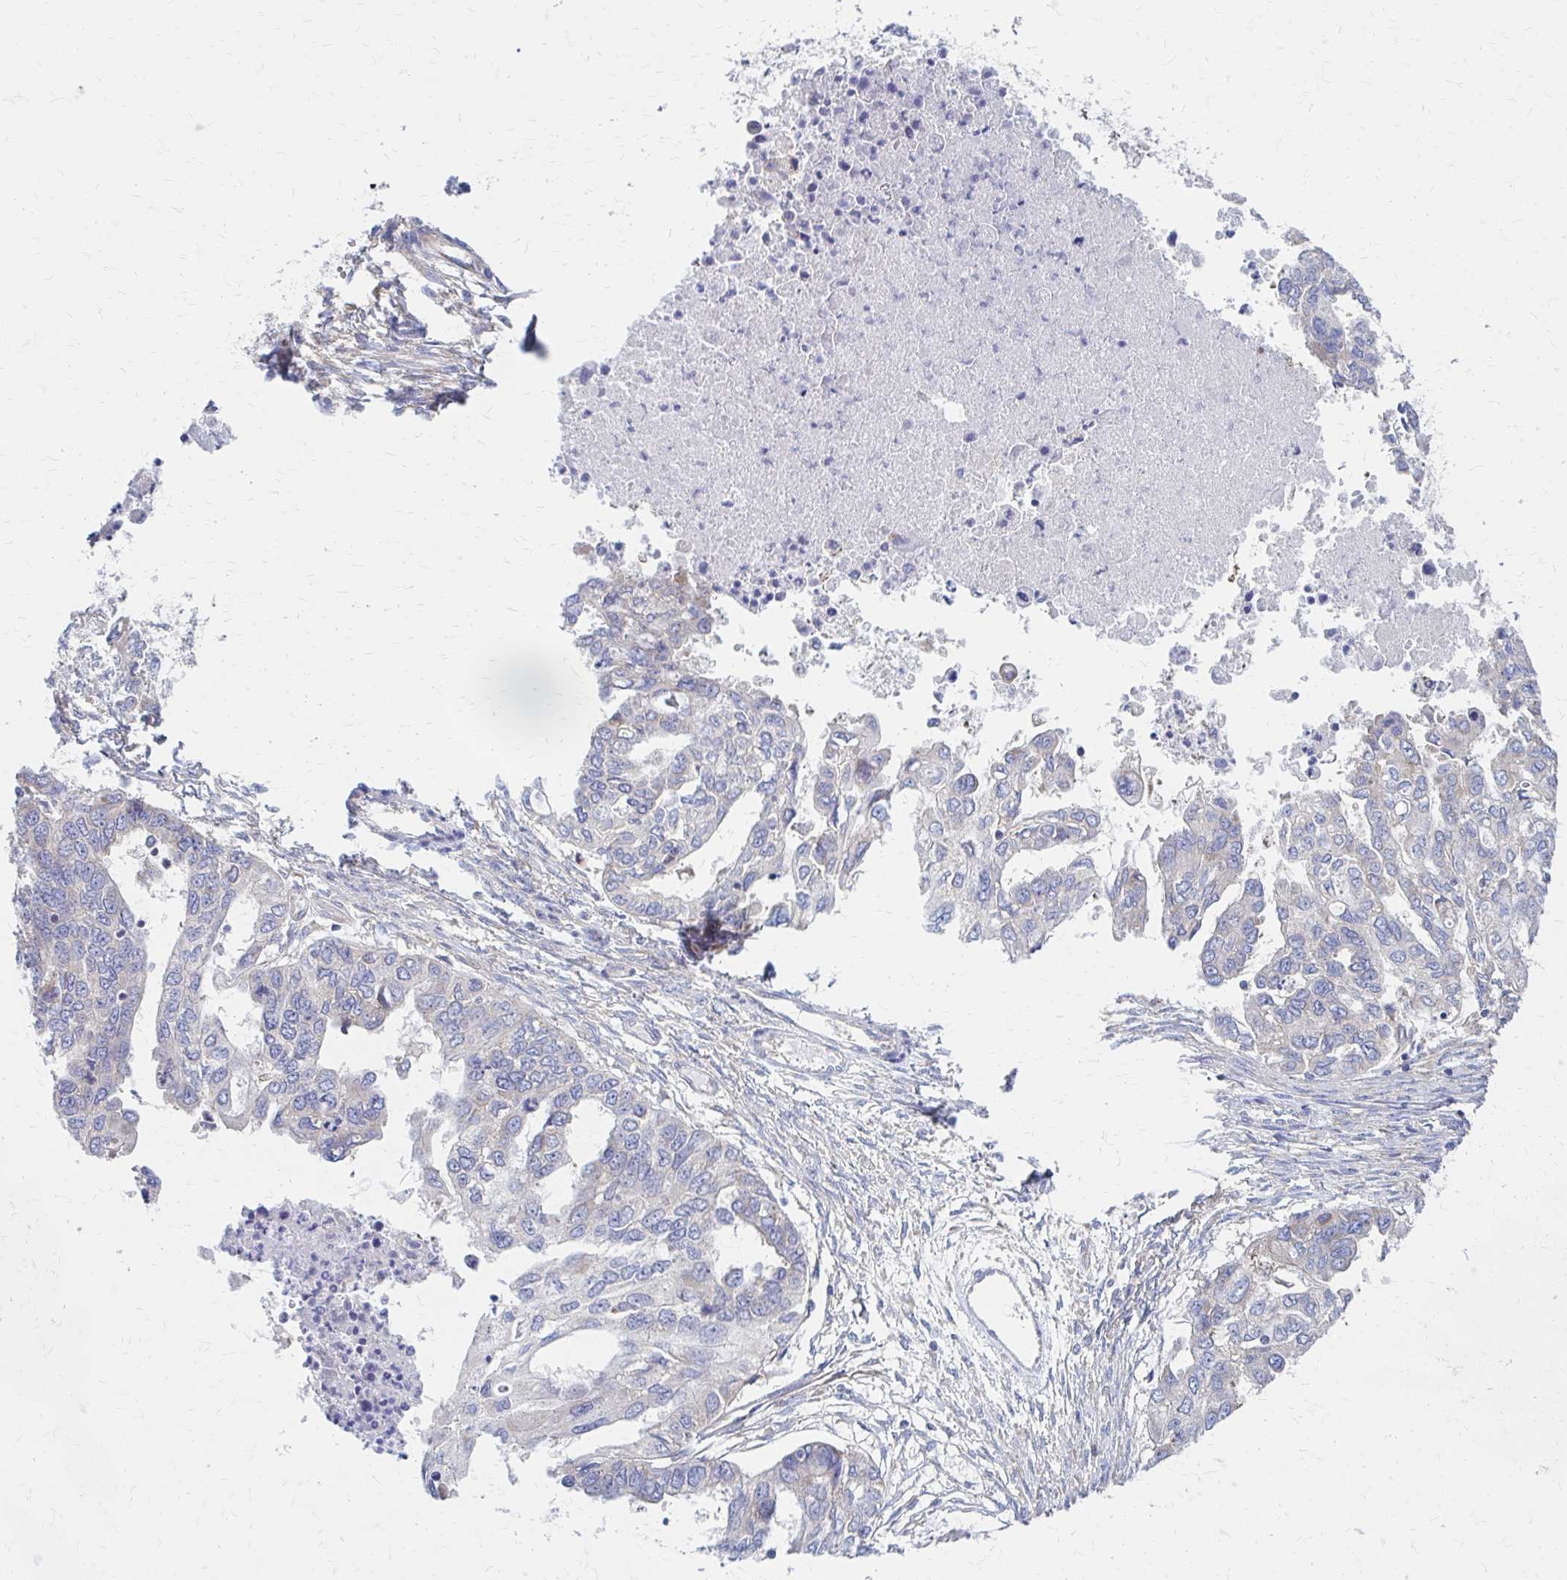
{"staining": {"intensity": "weak", "quantity": "<25%", "location": "cytoplasmic/membranous"}, "tissue": "ovarian cancer", "cell_type": "Tumor cells", "image_type": "cancer", "snomed": [{"axis": "morphology", "description": "Cystadenocarcinoma, serous, NOS"}, {"axis": "topography", "description": "Ovary"}], "caption": "Ovarian cancer was stained to show a protein in brown. There is no significant positivity in tumor cells.", "gene": "RPL27A", "patient": {"sex": "female", "age": 53}}